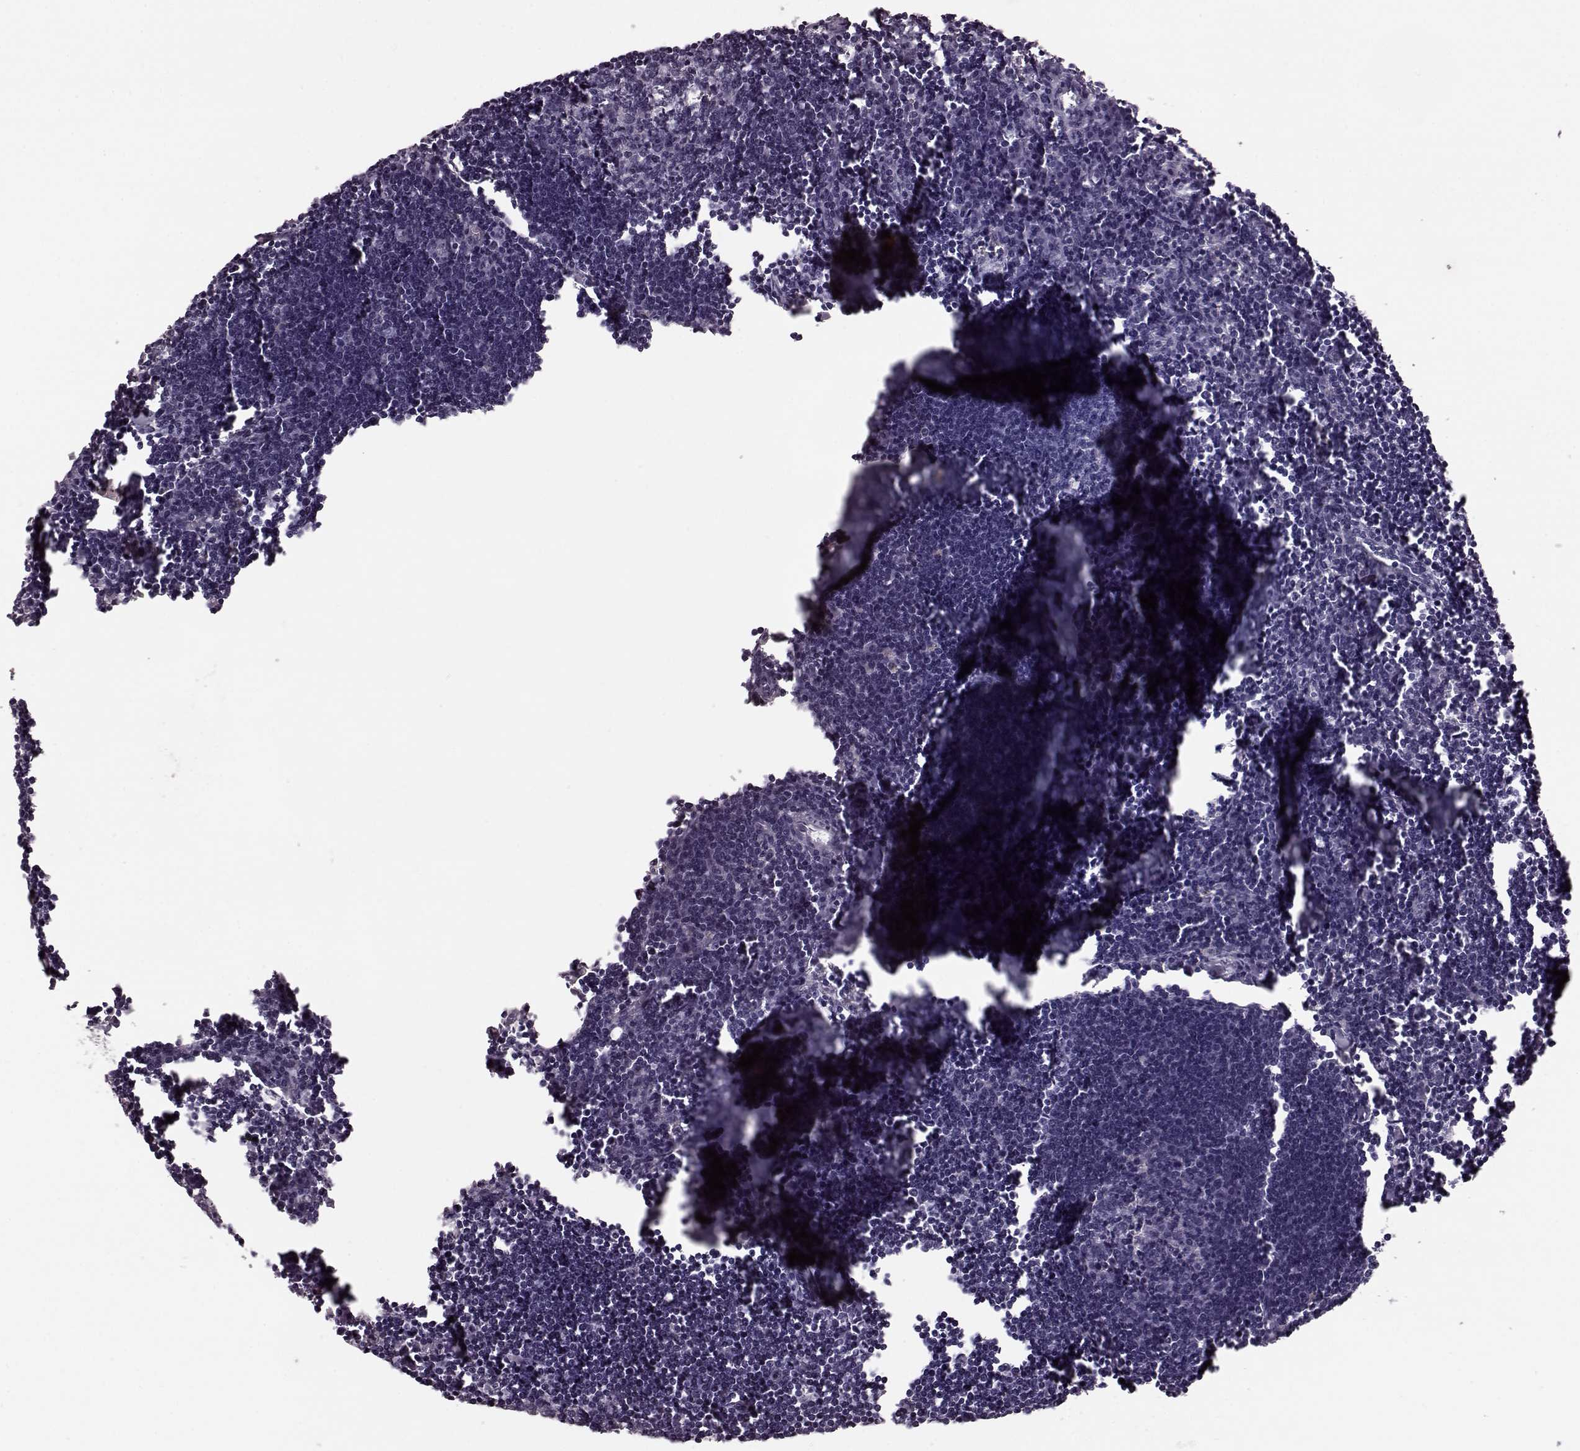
{"staining": {"intensity": "negative", "quantity": "none", "location": "none"}, "tissue": "lymph node", "cell_type": "Germinal center cells", "image_type": "normal", "snomed": [{"axis": "morphology", "description": "Normal tissue, NOS"}, {"axis": "topography", "description": "Lymph node"}], "caption": "Immunohistochemical staining of unremarkable lymph node shows no significant positivity in germinal center cells.", "gene": "CST7", "patient": {"sex": "male", "age": 55}}